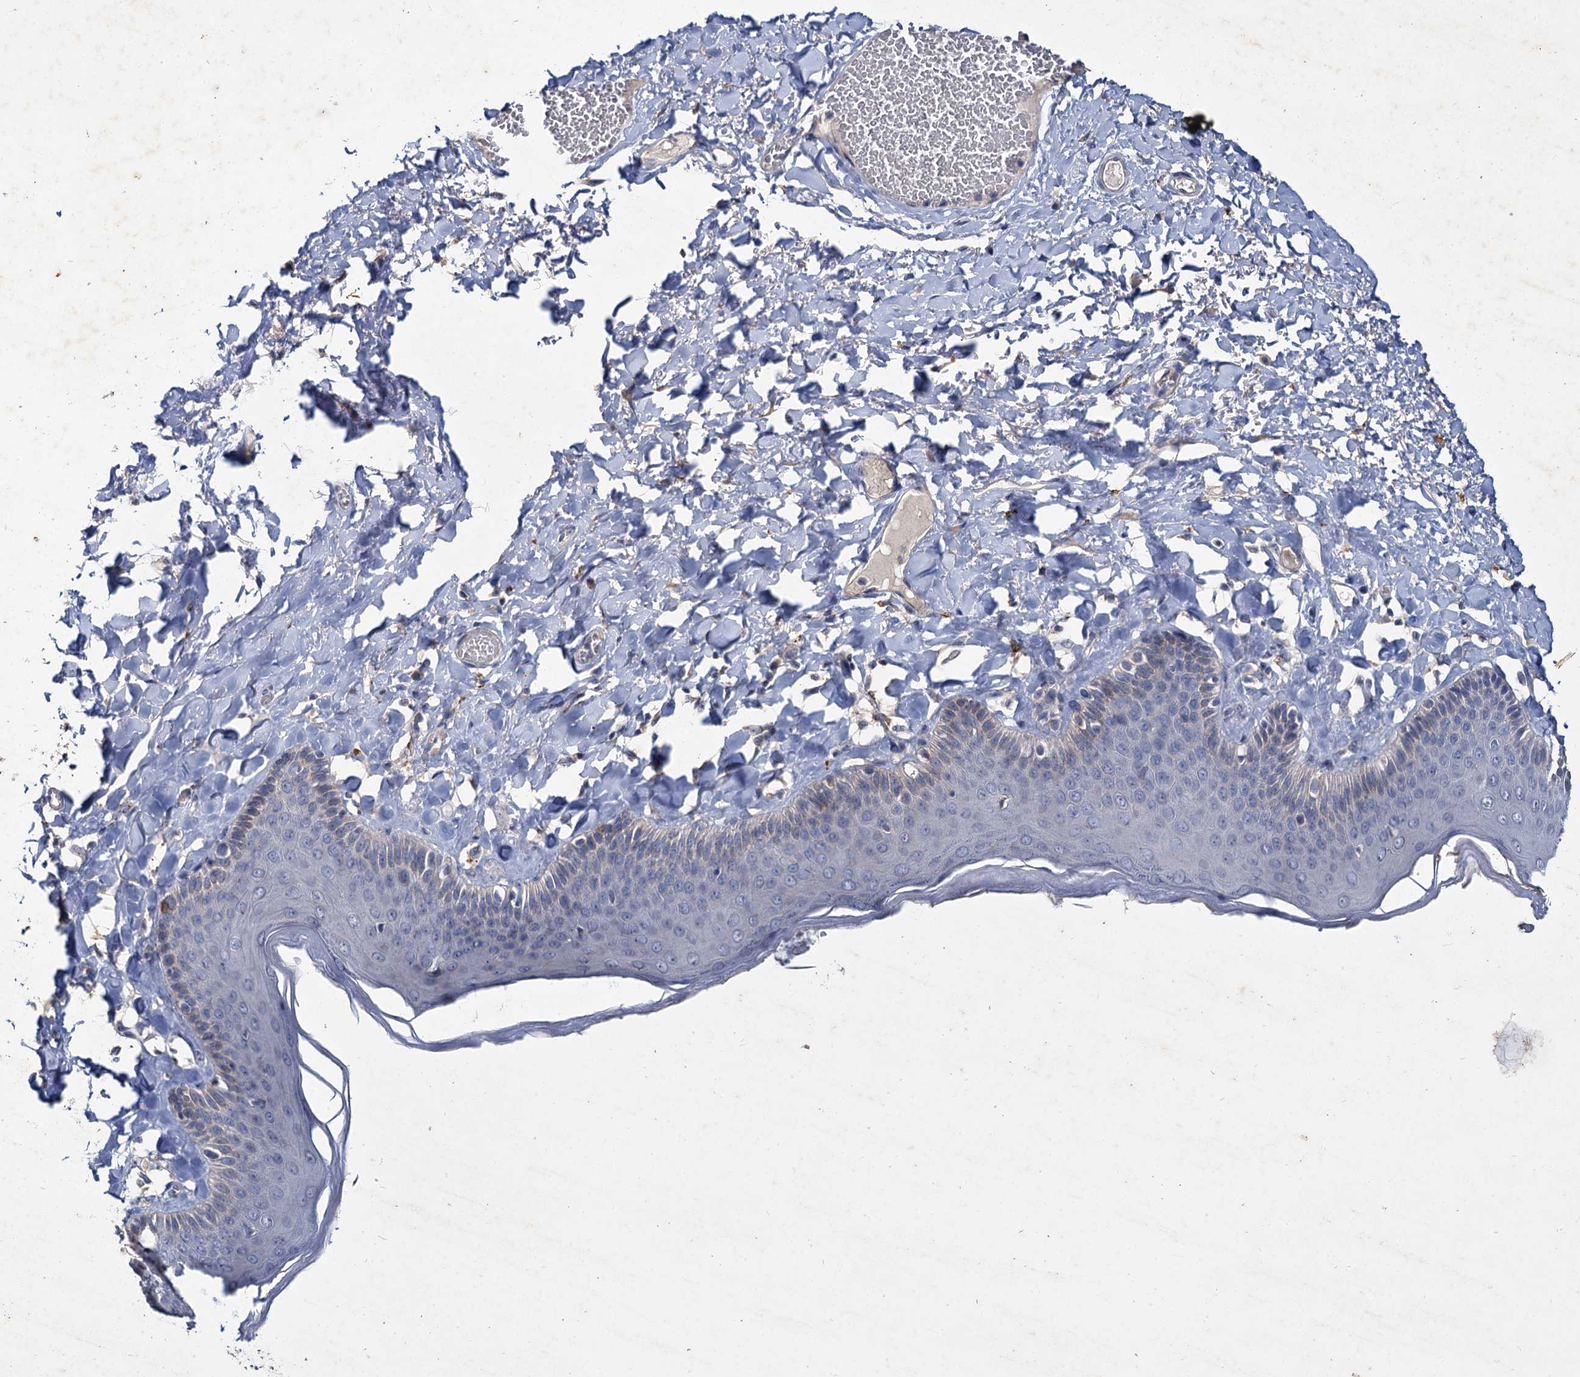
{"staining": {"intensity": "moderate", "quantity": "<25%", "location": "cytoplasmic/membranous"}, "tissue": "skin", "cell_type": "Epidermal cells", "image_type": "normal", "snomed": [{"axis": "morphology", "description": "Normal tissue, NOS"}, {"axis": "topography", "description": "Anal"}], "caption": "High-magnification brightfield microscopy of benign skin stained with DAB (3,3'-diaminobenzidine) (brown) and counterstained with hematoxylin (blue). epidermal cells exhibit moderate cytoplasmic/membranous expression is present in approximately<25% of cells. (IHC, brightfield microscopy, high magnification).", "gene": "ATP9A", "patient": {"sex": "male", "age": 69}}